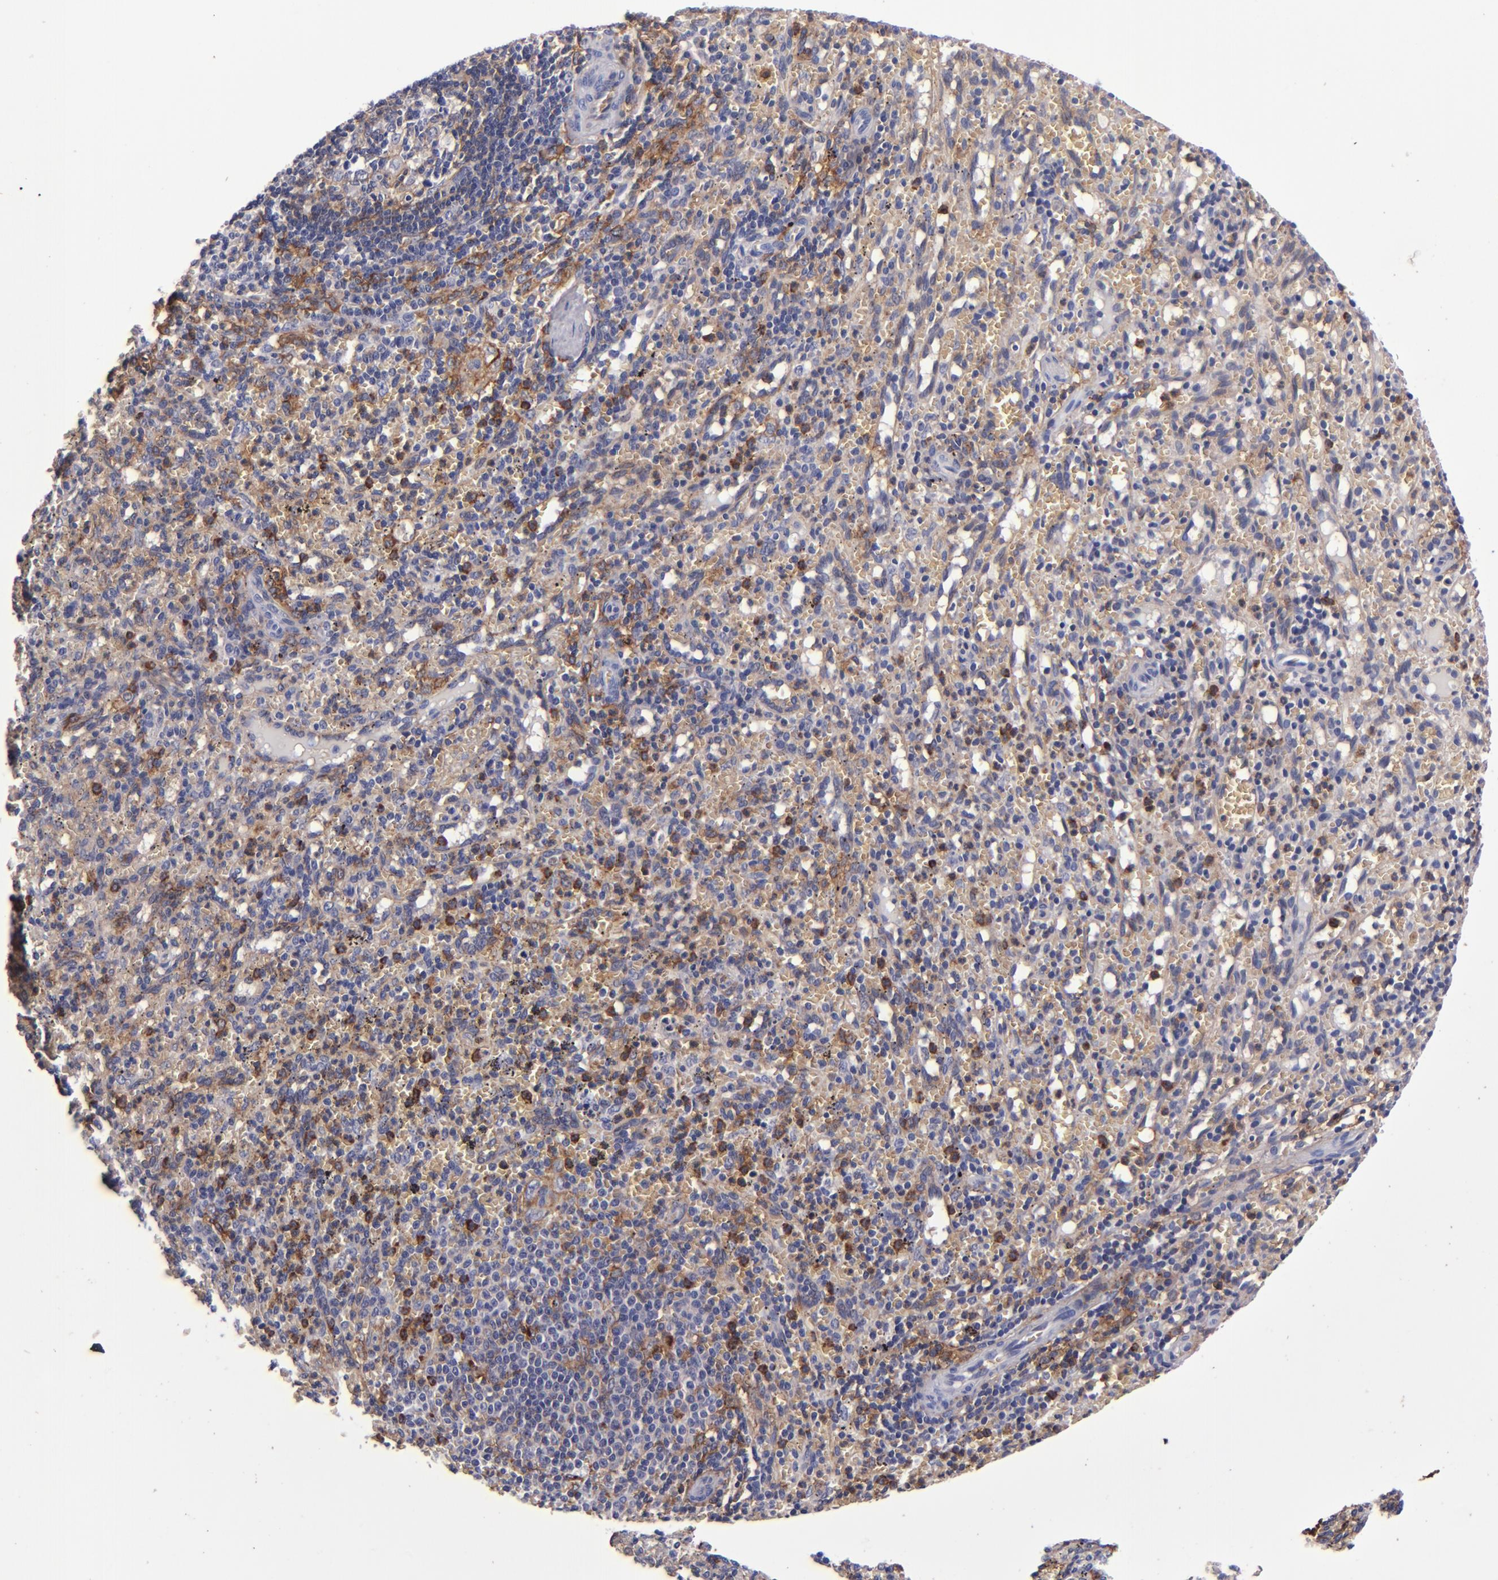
{"staining": {"intensity": "moderate", "quantity": "<25%", "location": "cytoplasmic/membranous"}, "tissue": "spleen", "cell_type": "Cells in red pulp", "image_type": "normal", "snomed": [{"axis": "morphology", "description": "Normal tissue, NOS"}, {"axis": "topography", "description": "Spleen"}], "caption": "The photomicrograph demonstrates staining of normal spleen, revealing moderate cytoplasmic/membranous protein positivity (brown color) within cells in red pulp. (DAB IHC with brightfield microscopy, high magnification).", "gene": "SIRPA", "patient": {"sex": "female", "age": 10}}